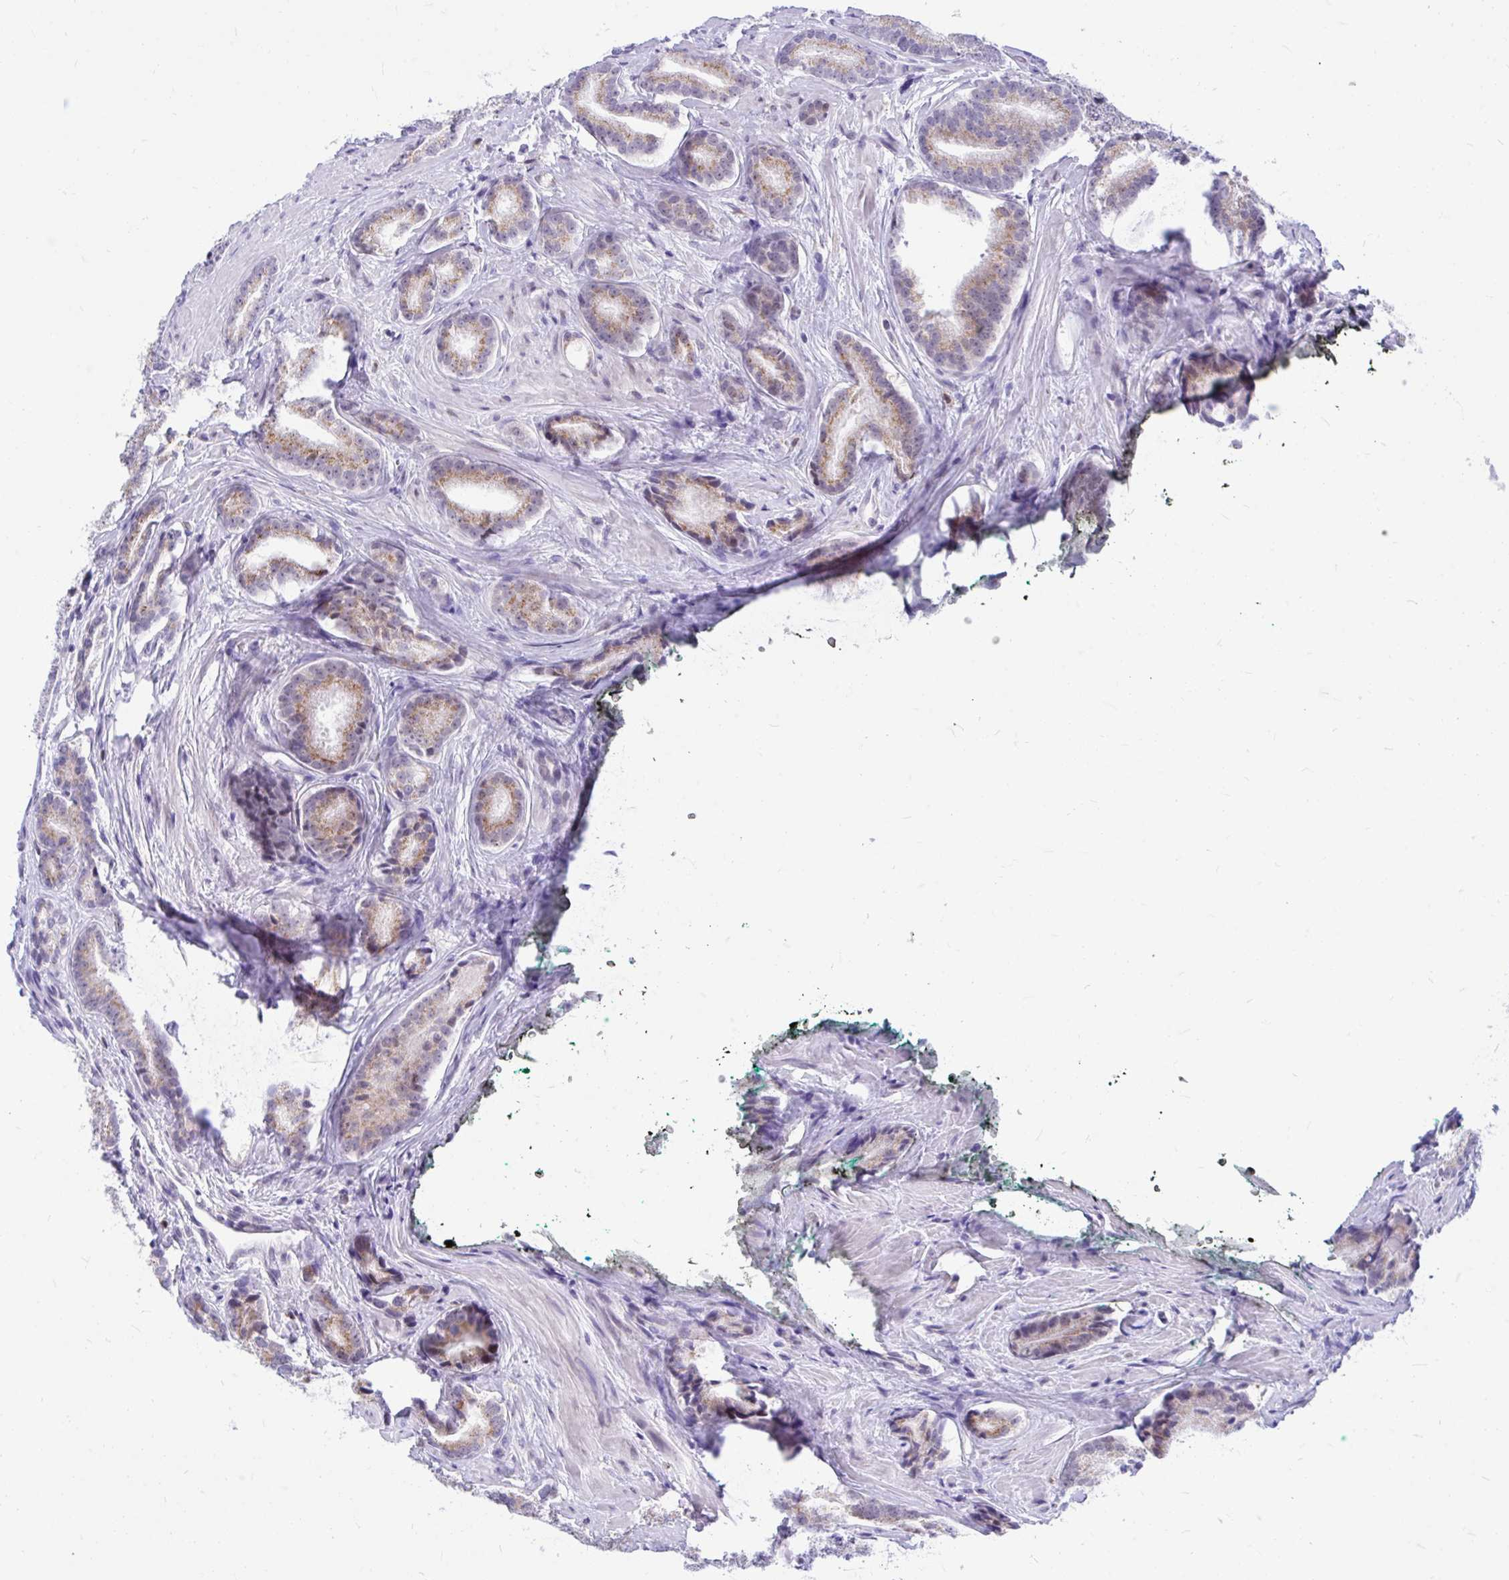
{"staining": {"intensity": "moderate", "quantity": ">75%", "location": "cytoplasmic/membranous"}, "tissue": "prostate cancer", "cell_type": "Tumor cells", "image_type": "cancer", "snomed": [{"axis": "morphology", "description": "Adenocarcinoma, High grade"}, {"axis": "topography", "description": "Prostate"}], "caption": "Immunohistochemical staining of adenocarcinoma (high-grade) (prostate) shows medium levels of moderate cytoplasmic/membranous expression in approximately >75% of tumor cells. The protein is stained brown, and the nuclei are stained in blue (DAB IHC with brightfield microscopy, high magnification).", "gene": "GLB1L2", "patient": {"sex": "male", "age": 55}}